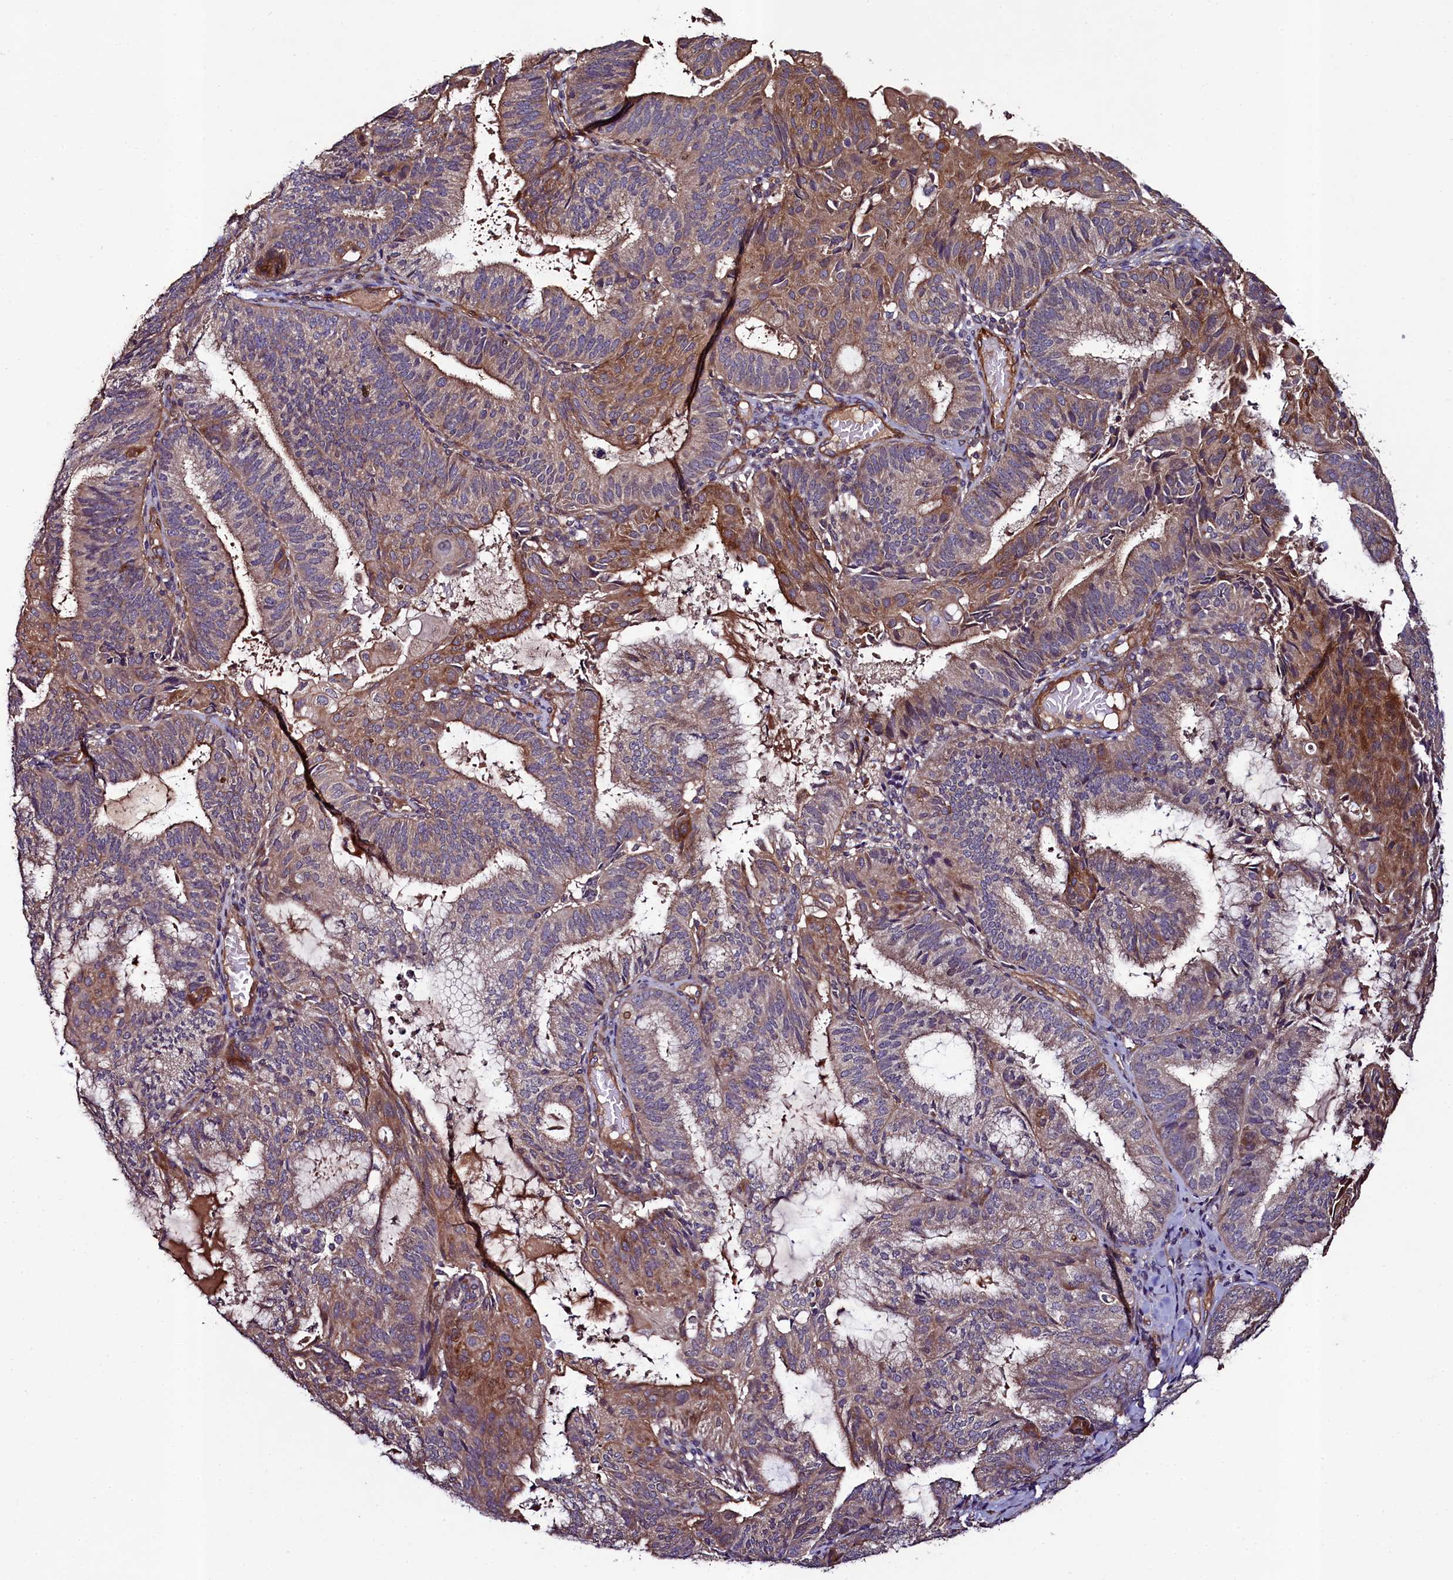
{"staining": {"intensity": "moderate", "quantity": "<25%", "location": "cytoplasmic/membranous"}, "tissue": "endometrial cancer", "cell_type": "Tumor cells", "image_type": "cancer", "snomed": [{"axis": "morphology", "description": "Adenocarcinoma, NOS"}, {"axis": "topography", "description": "Endometrium"}], "caption": "This image exhibits immunohistochemistry (IHC) staining of endometrial adenocarcinoma, with low moderate cytoplasmic/membranous staining in about <25% of tumor cells.", "gene": "CCDC102A", "patient": {"sex": "female", "age": 49}}